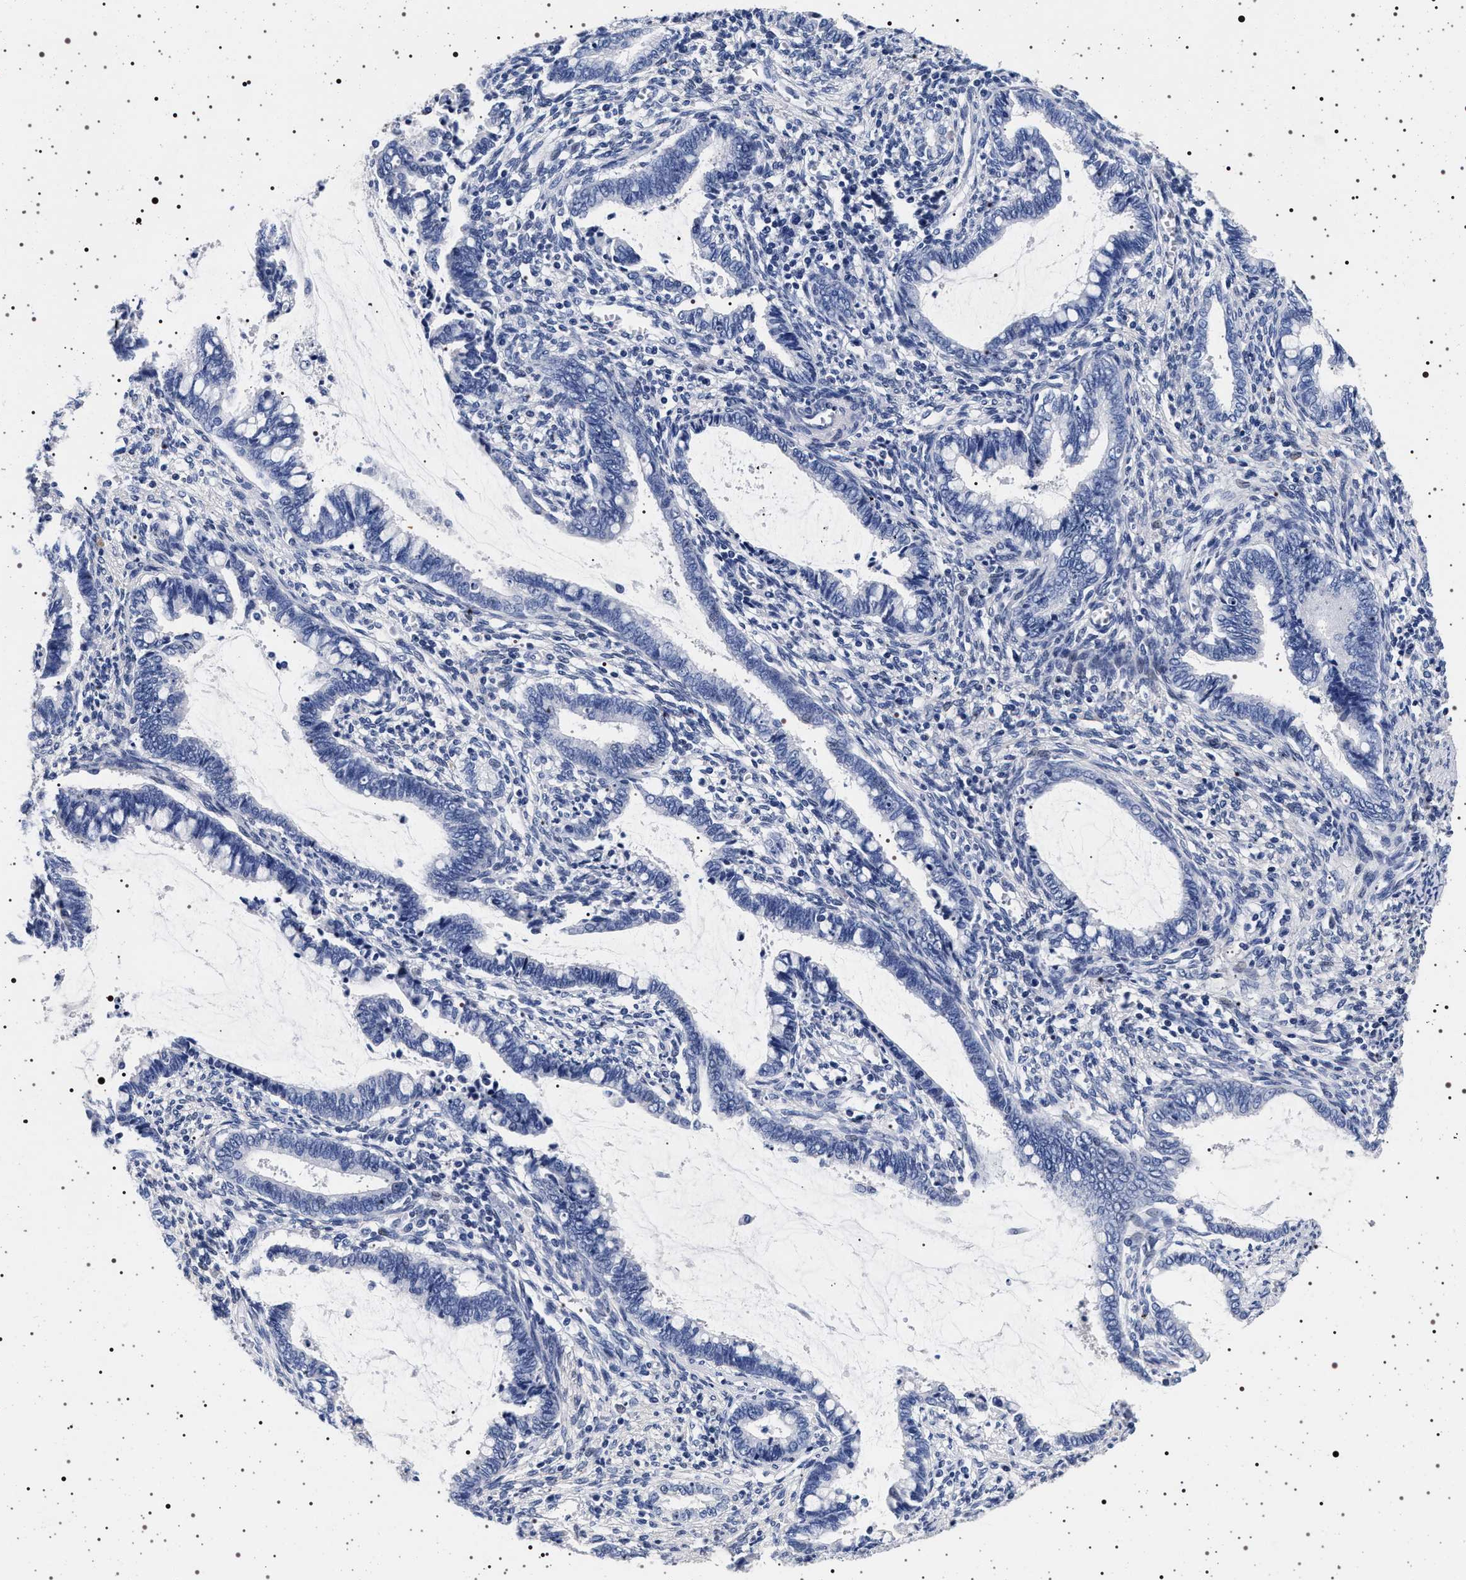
{"staining": {"intensity": "negative", "quantity": "none", "location": "none"}, "tissue": "cervical cancer", "cell_type": "Tumor cells", "image_type": "cancer", "snomed": [{"axis": "morphology", "description": "Adenocarcinoma, NOS"}, {"axis": "topography", "description": "Cervix"}], "caption": "This is an IHC histopathology image of cervical cancer (adenocarcinoma). There is no staining in tumor cells.", "gene": "MAPK10", "patient": {"sex": "female", "age": 44}}